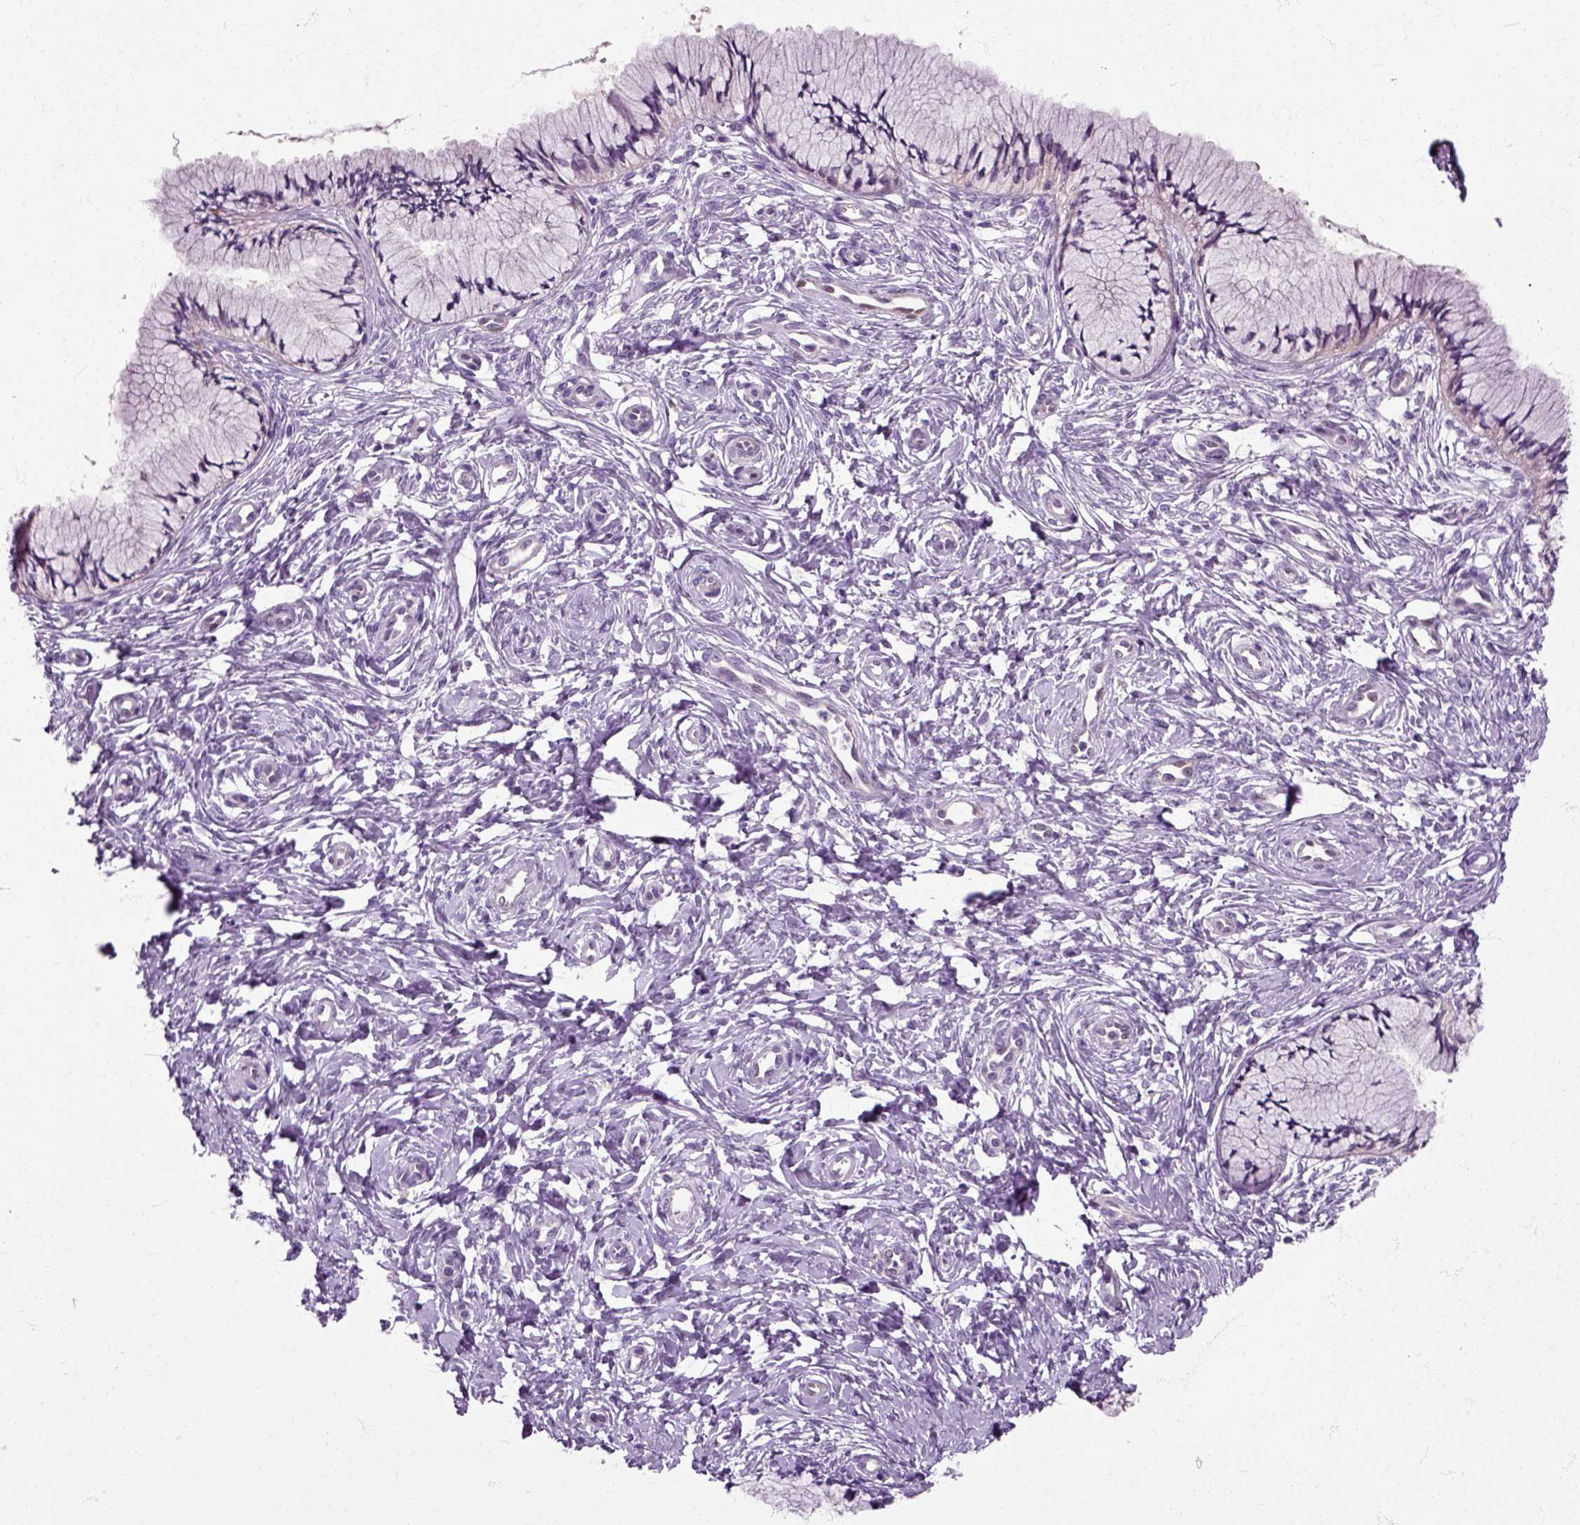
{"staining": {"intensity": "negative", "quantity": "none", "location": "none"}, "tissue": "cervix", "cell_type": "Glandular cells", "image_type": "normal", "snomed": [{"axis": "morphology", "description": "Normal tissue, NOS"}, {"axis": "topography", "description": "Cervix"}], "caption": "Photomicrograph shows no significant protein staining in glandular cells of benign cervix.", "gene": "HSPA2", "patient": {"sex": "female", "age": 37}}